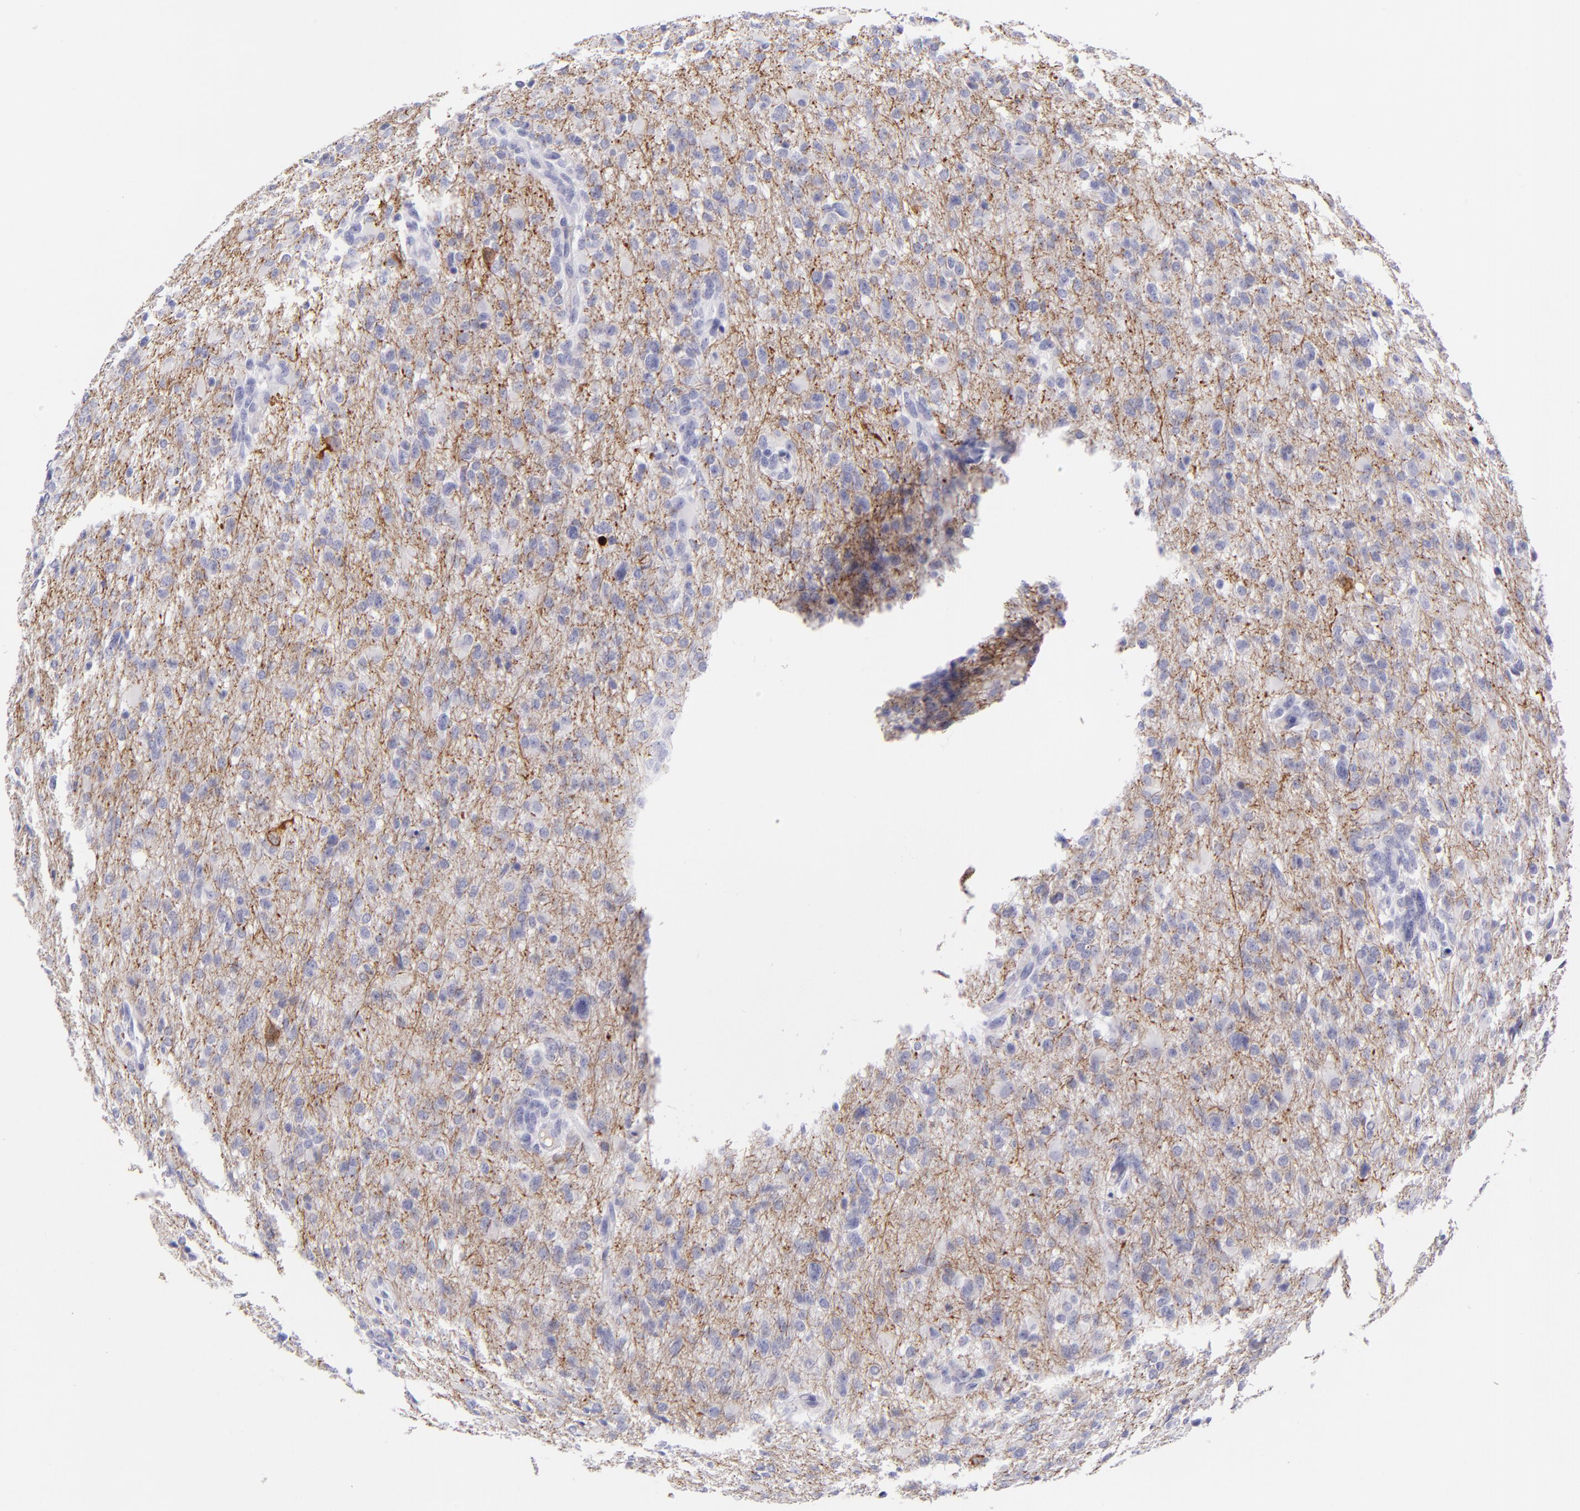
{"staining": {"intensity": "strong", "quantity": ">75%", "location": "cytoplasmic/membranous"}, "tissue": "glioma", "cell_type": "Tumor cells", "image_type": "cancer", "snomed": [{"axis": "morphology", "description": "Glioma, malignant, High grade"}, {"axis": "topography", "description": "Brain"}], "caption": "The image displays staining of glioma, revealing strong cytoplasmic/membranous protein staining (brown color) within tumor cells.", "gene": "INA", "patient": {"sex": "male", "age": 68}}